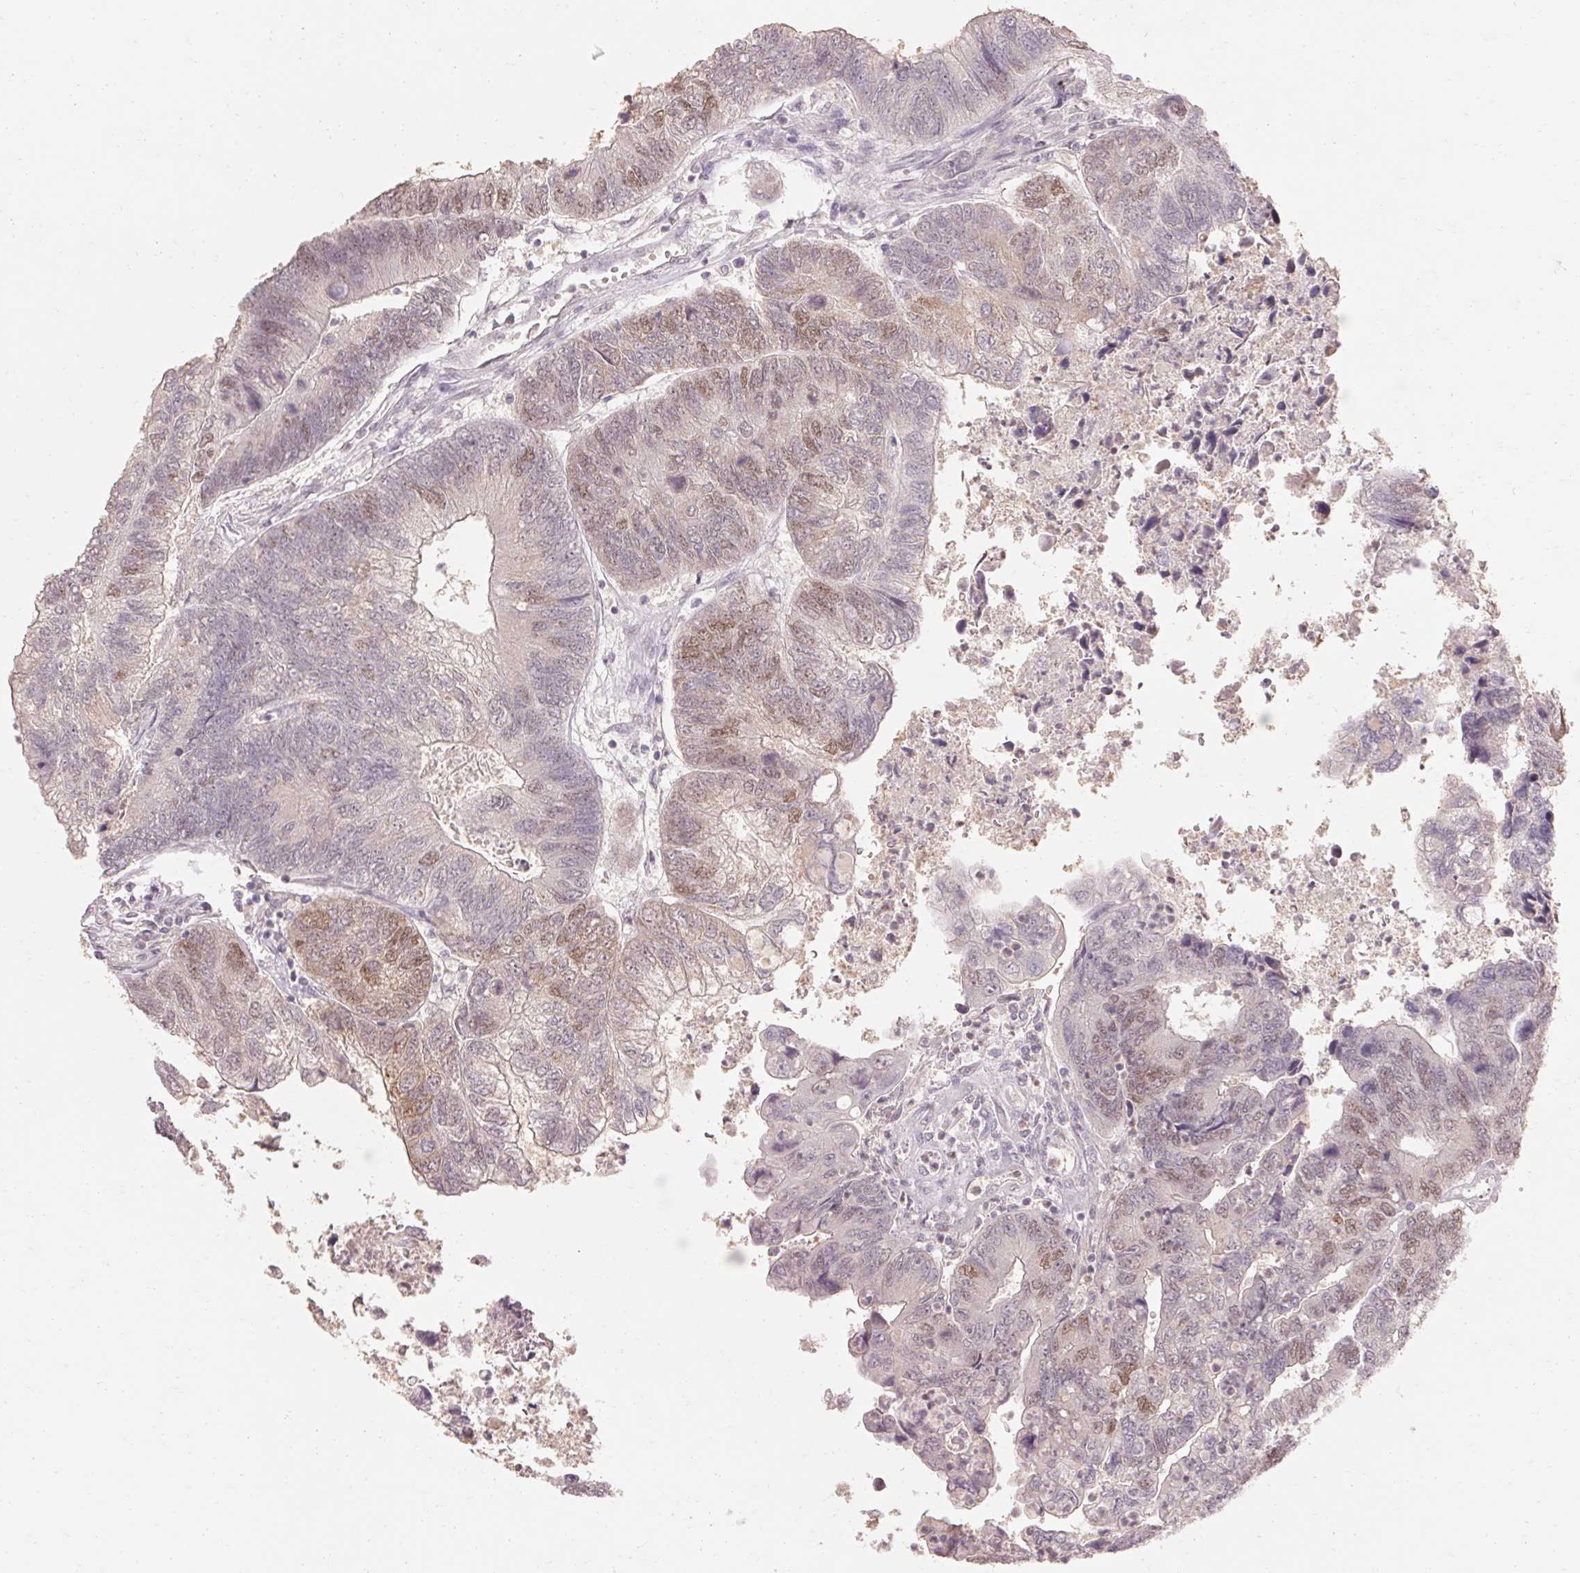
{"staining": {"intensity": "moderate", "quantity": "<25%", "location": "nuclear"}, "tissue": "colorectal cancer", "cell_type": "Tumor cells", "image_type": "cancer", "snomed": [{"axis": "morphology", "description": "Adenocarcinoma, NOS"}, {"axis": "topography", "description": "Colon"}], "caption": "Immunohistochemistry (IHC) staining of colorectal cancer, which exhibits low levels of moderate nuclear staining in approximately <25% of tumor cells indicating moderate nuclear protein positivity. The staining was performed using DAB (3,3'-diaminobenzidine) (brown) for protein detection and nuclei were counterstained in hematoxylin (blue).", "gene": "SKP2", "patient": {"sex": "female", "age": 67}}